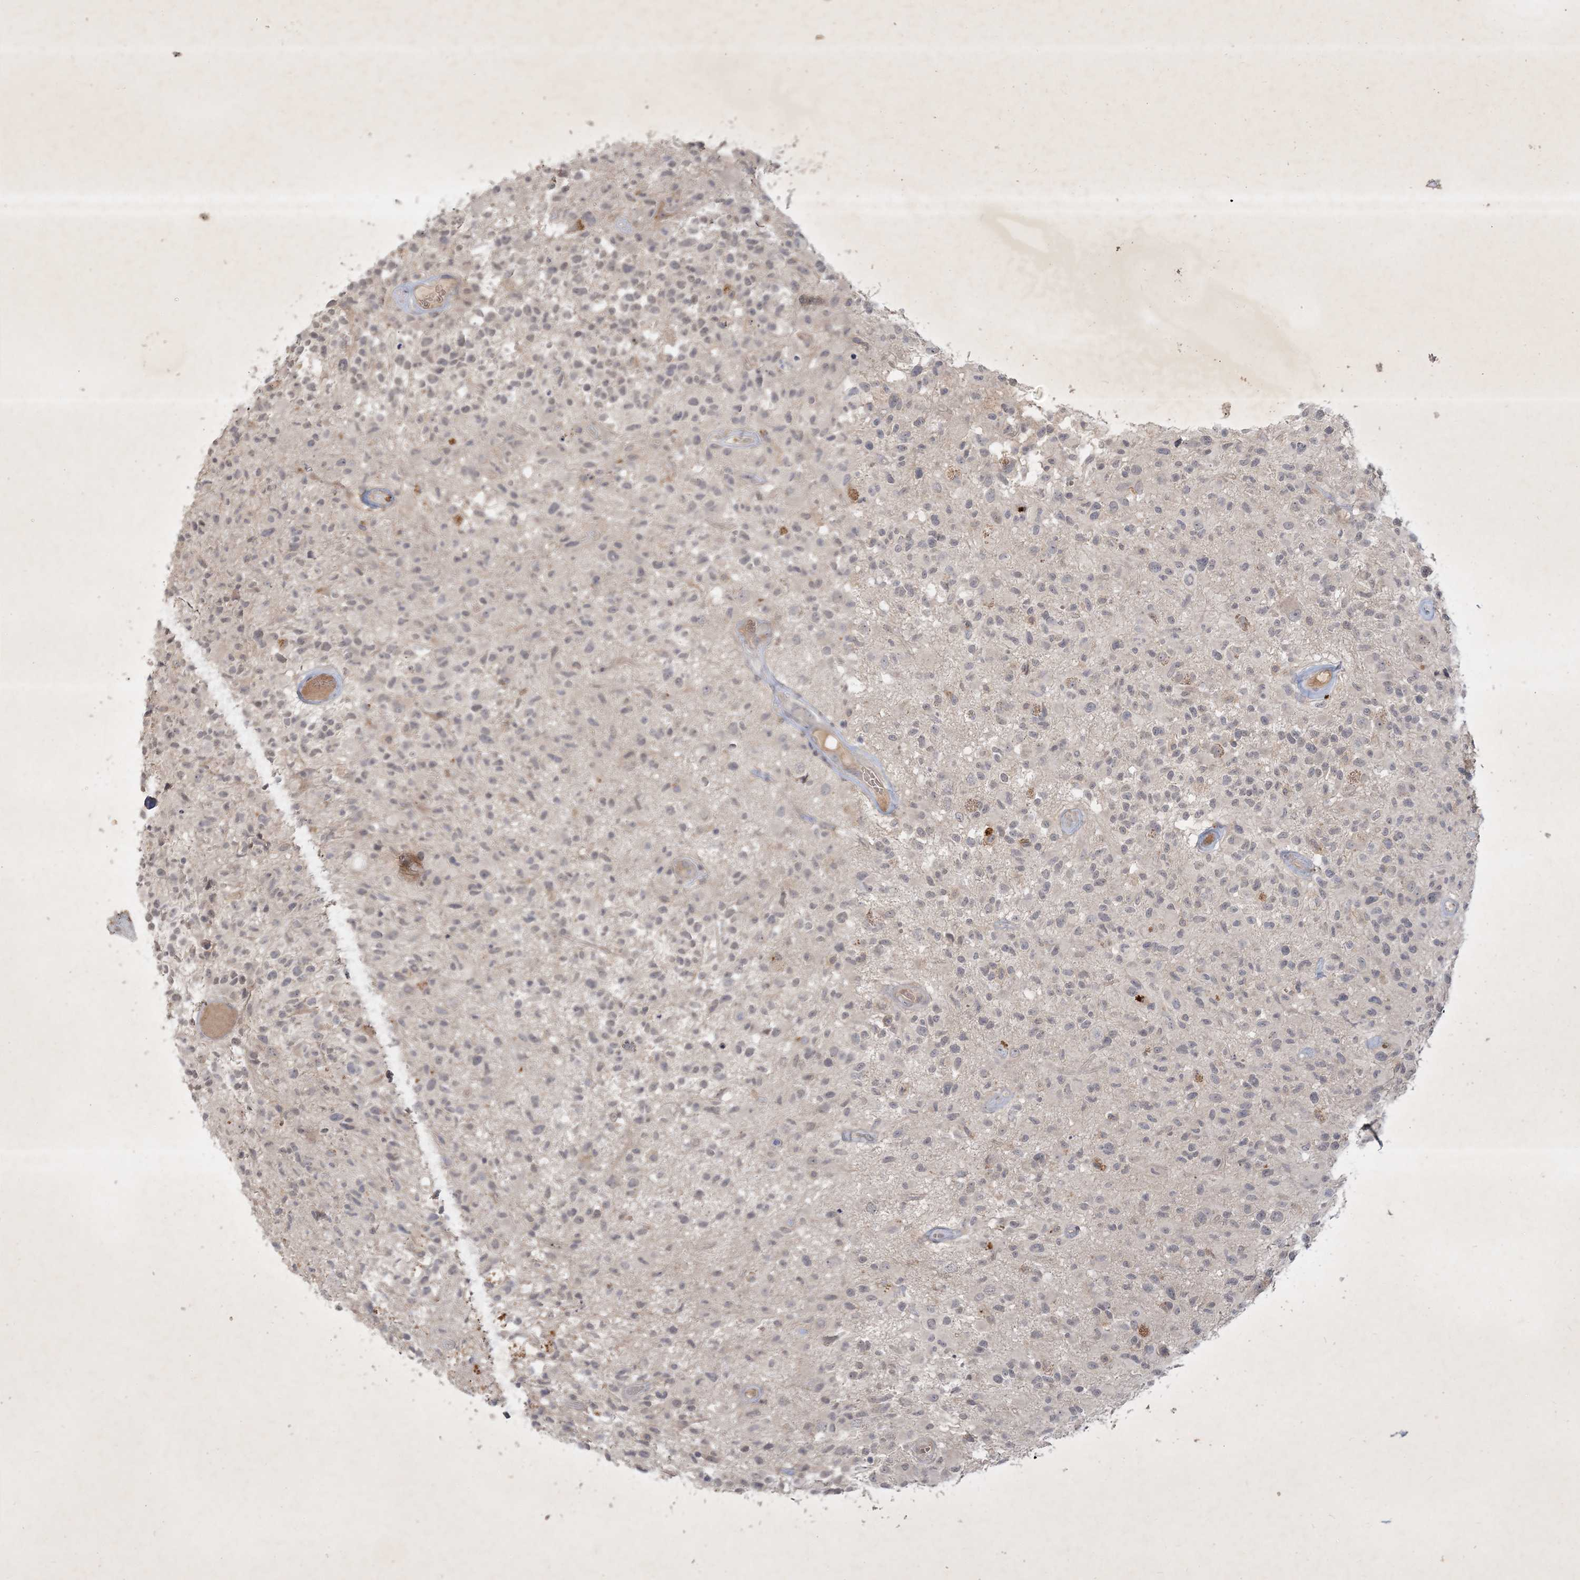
{"staining": {"intensity": "negative", "quantity": "none", "location": "none"}, "tissue": "glioma", "cell_type": "Tumor cells", "image_type": "cancer", "snomed": [{"axis": "morphology", "description": "Glioma, malignant, High grade"}, {"axis": "morphology", "description": "Glioblastoma, NOS"}, {"axis": "topography", "description": "Brain"}], "caption": "Immunohistochemistry histopathology image of neoplastic tissue: human glioma stained with DAB (3,3'-diaminobenzidine) exhibits no significant protein staining in tumor cells.", "gene": "BOD1", "patient": {"sex": "male", "age": 60}}